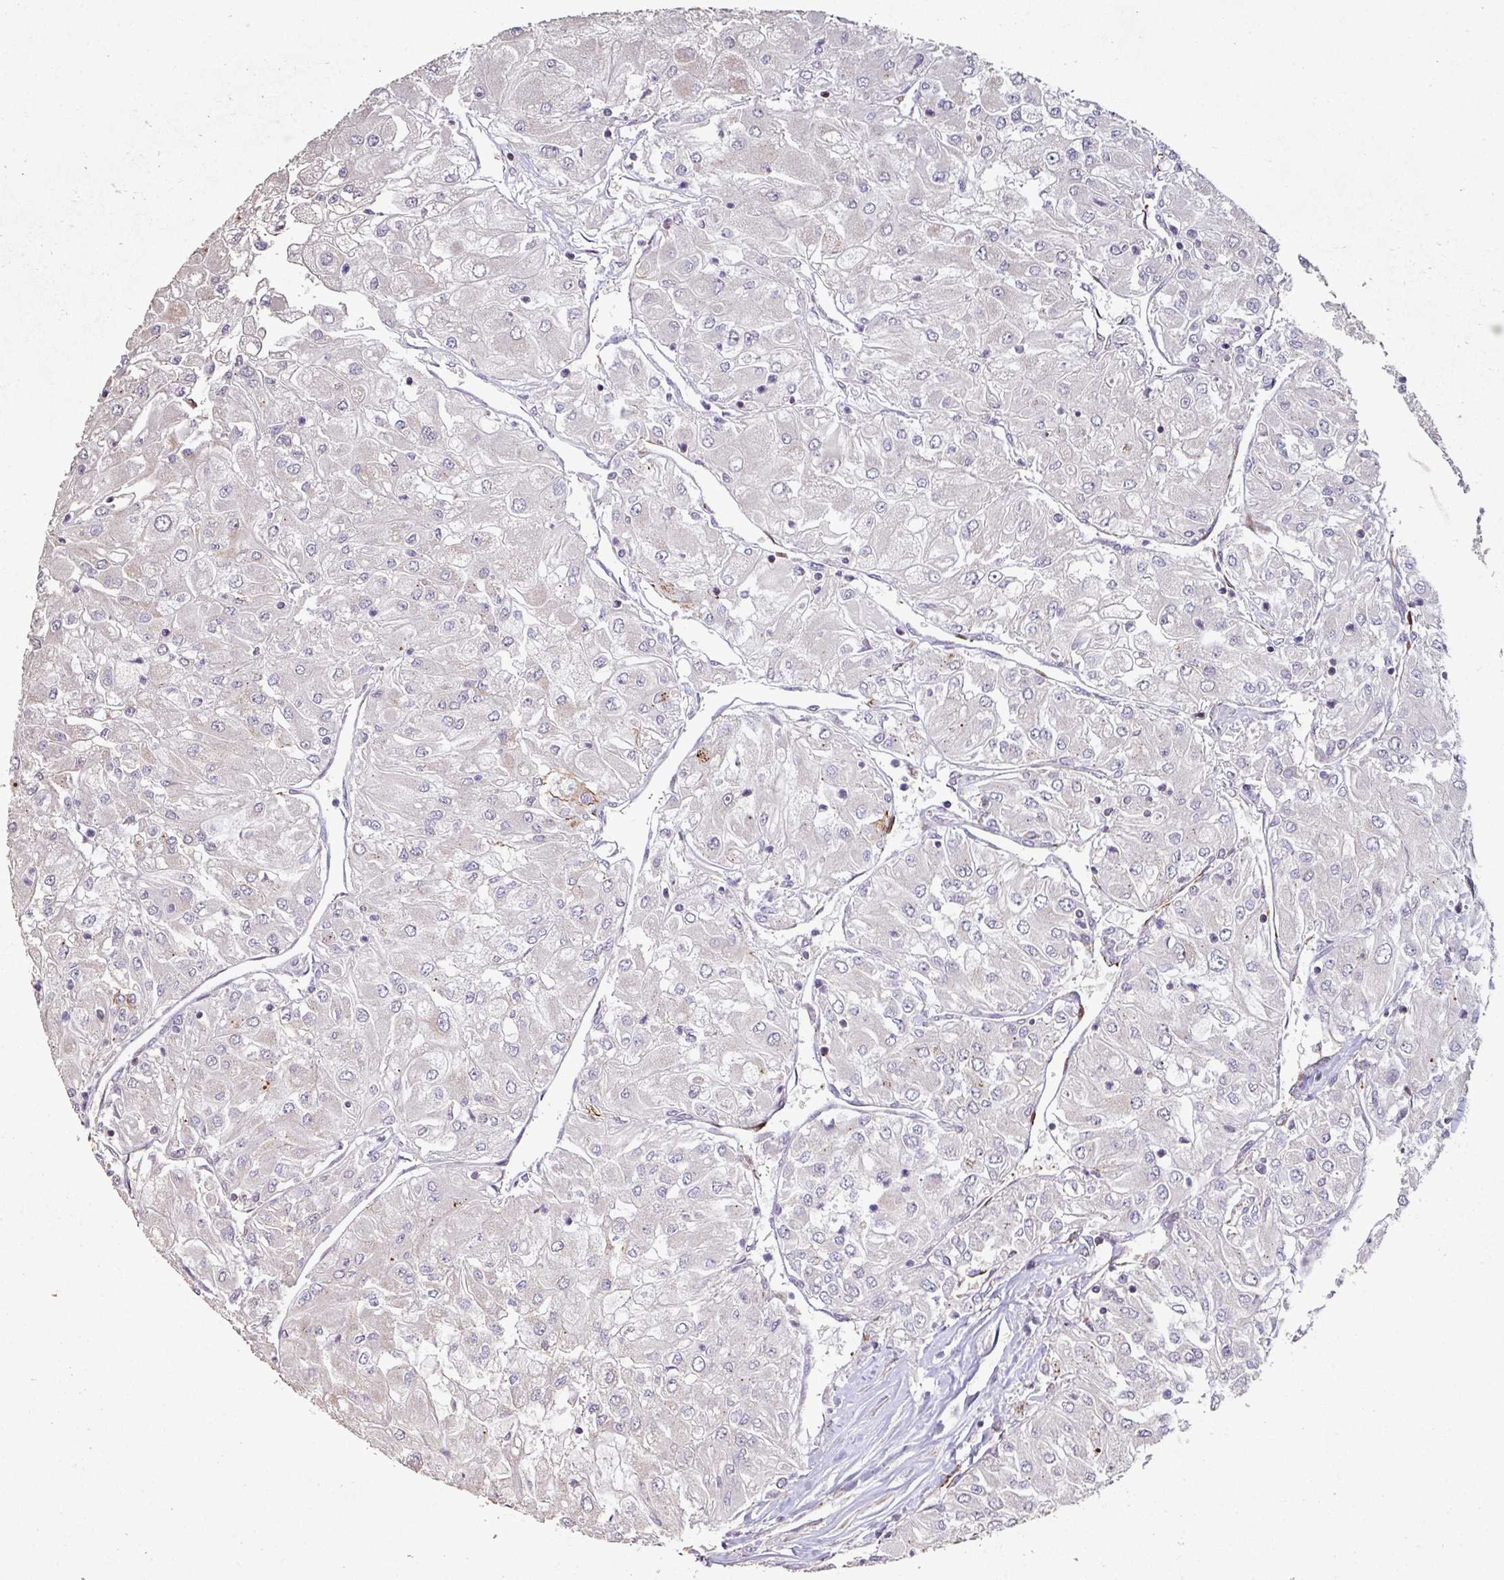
{"staining": {"intensity": "negative", "quantity": "none", "location": "none"}, "tissue": "renal cancer", "cell_type": "Tumor cells", "image_type": "cancer", "snomed": [{"axis": "morphology", "description": "Adenocarcinoma, NOS"}, {"axis": "topography", "description": "Kidney"}], "caption": "Immunohistochemical staining of human renal adenocarcinoma displays no significant staining in tumor cells.", "gene": "RPL23A", "patient": {"sex": "male", "age": 80}}